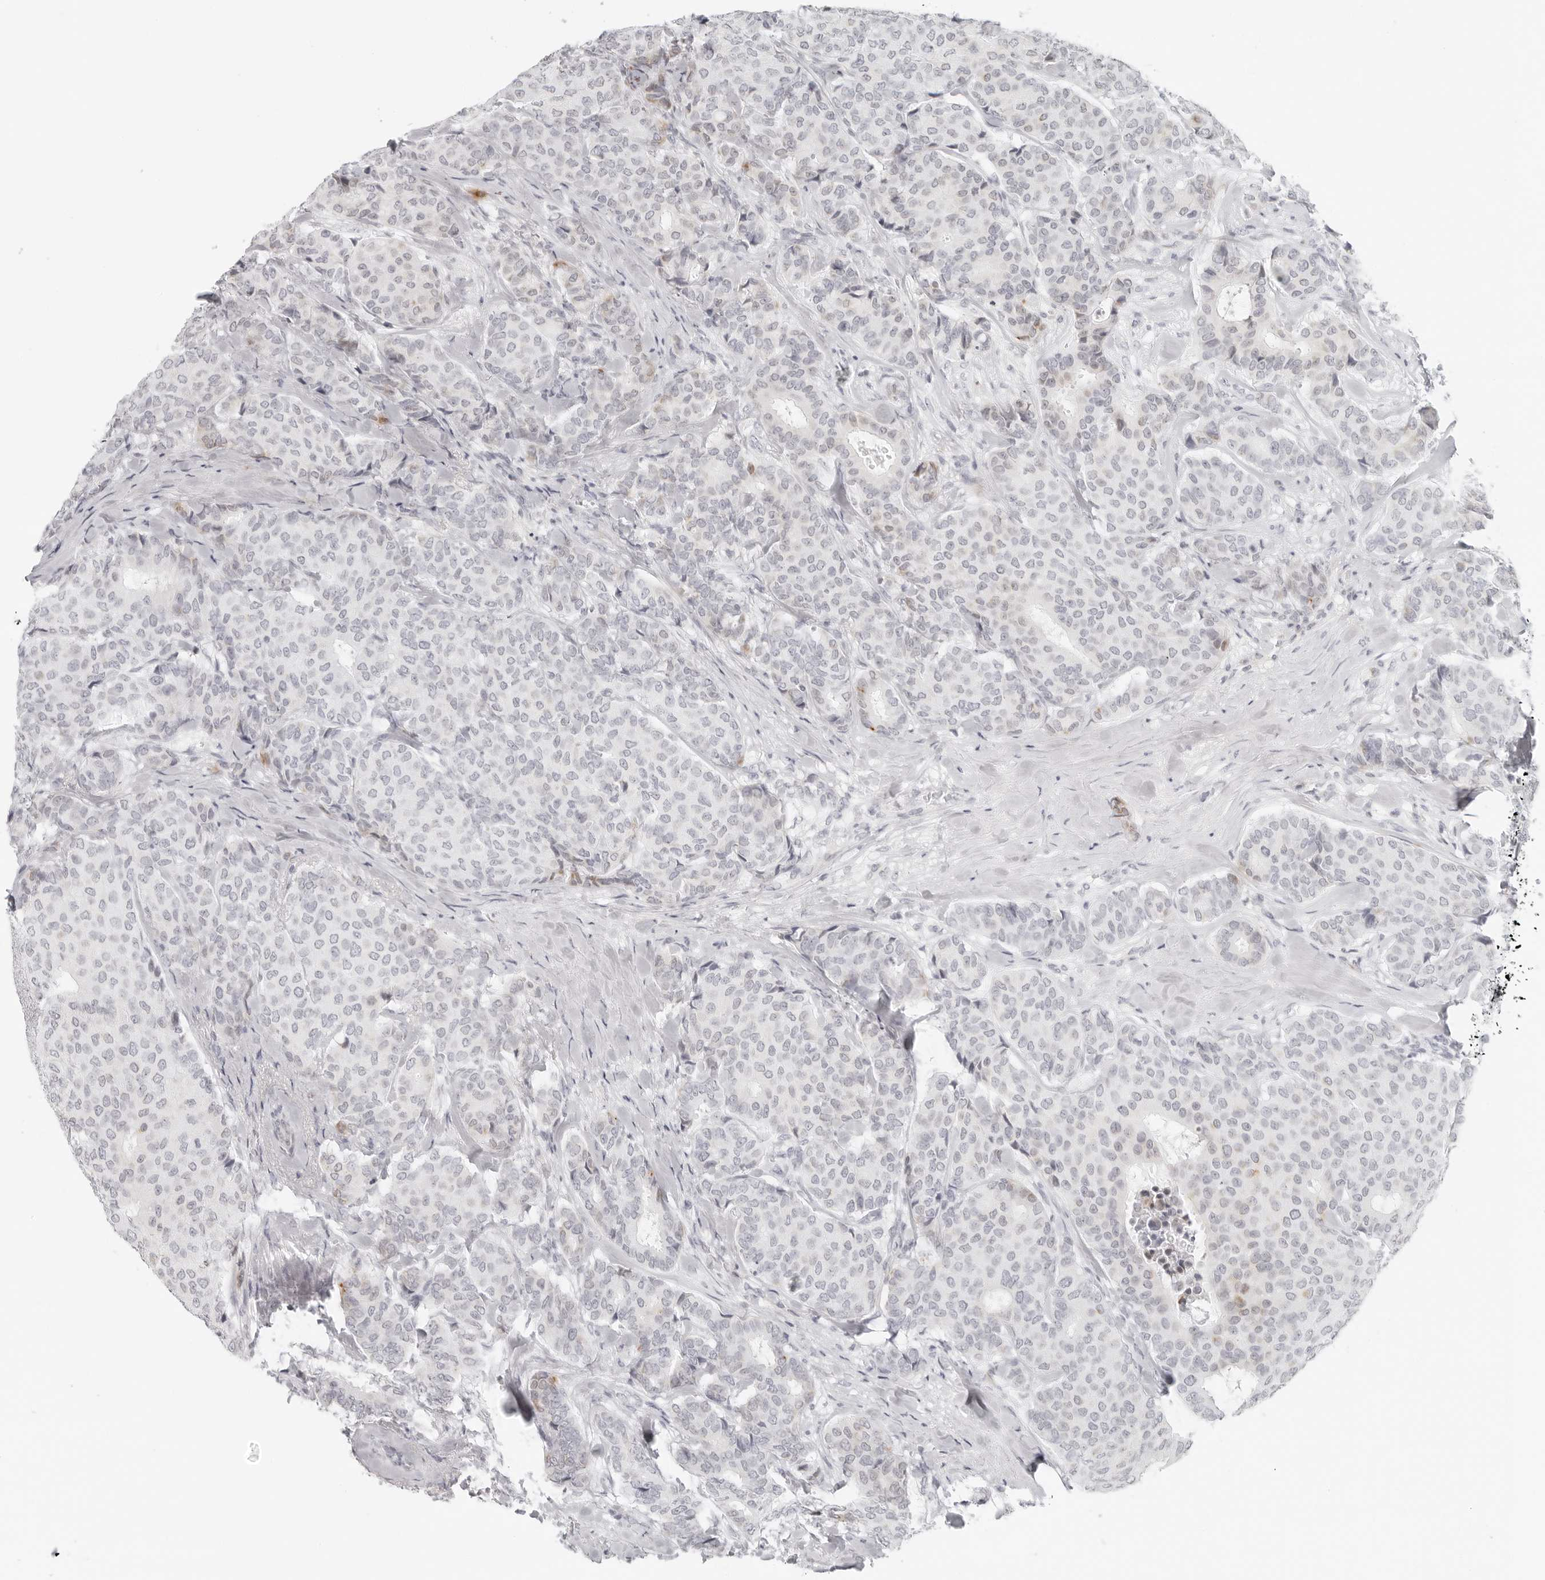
{"staining": {"intensity": "negative", "quantity": "none", "location": "none"}, "tissue": "breast cancer", "cell_type": "Tumor cells", "image_type": "cancer", "snomed": [{"axis": "morphology", "description": "Duct carcinoma"}, {"axis": "topography", "description": "Breast"}], "caption": "Image shows no protein positivity in tumor cells of breast invasive ductal carcinoma tissue.", "gene": "RPS6KC1", "patient": {"sex": "female", "age": 75}}